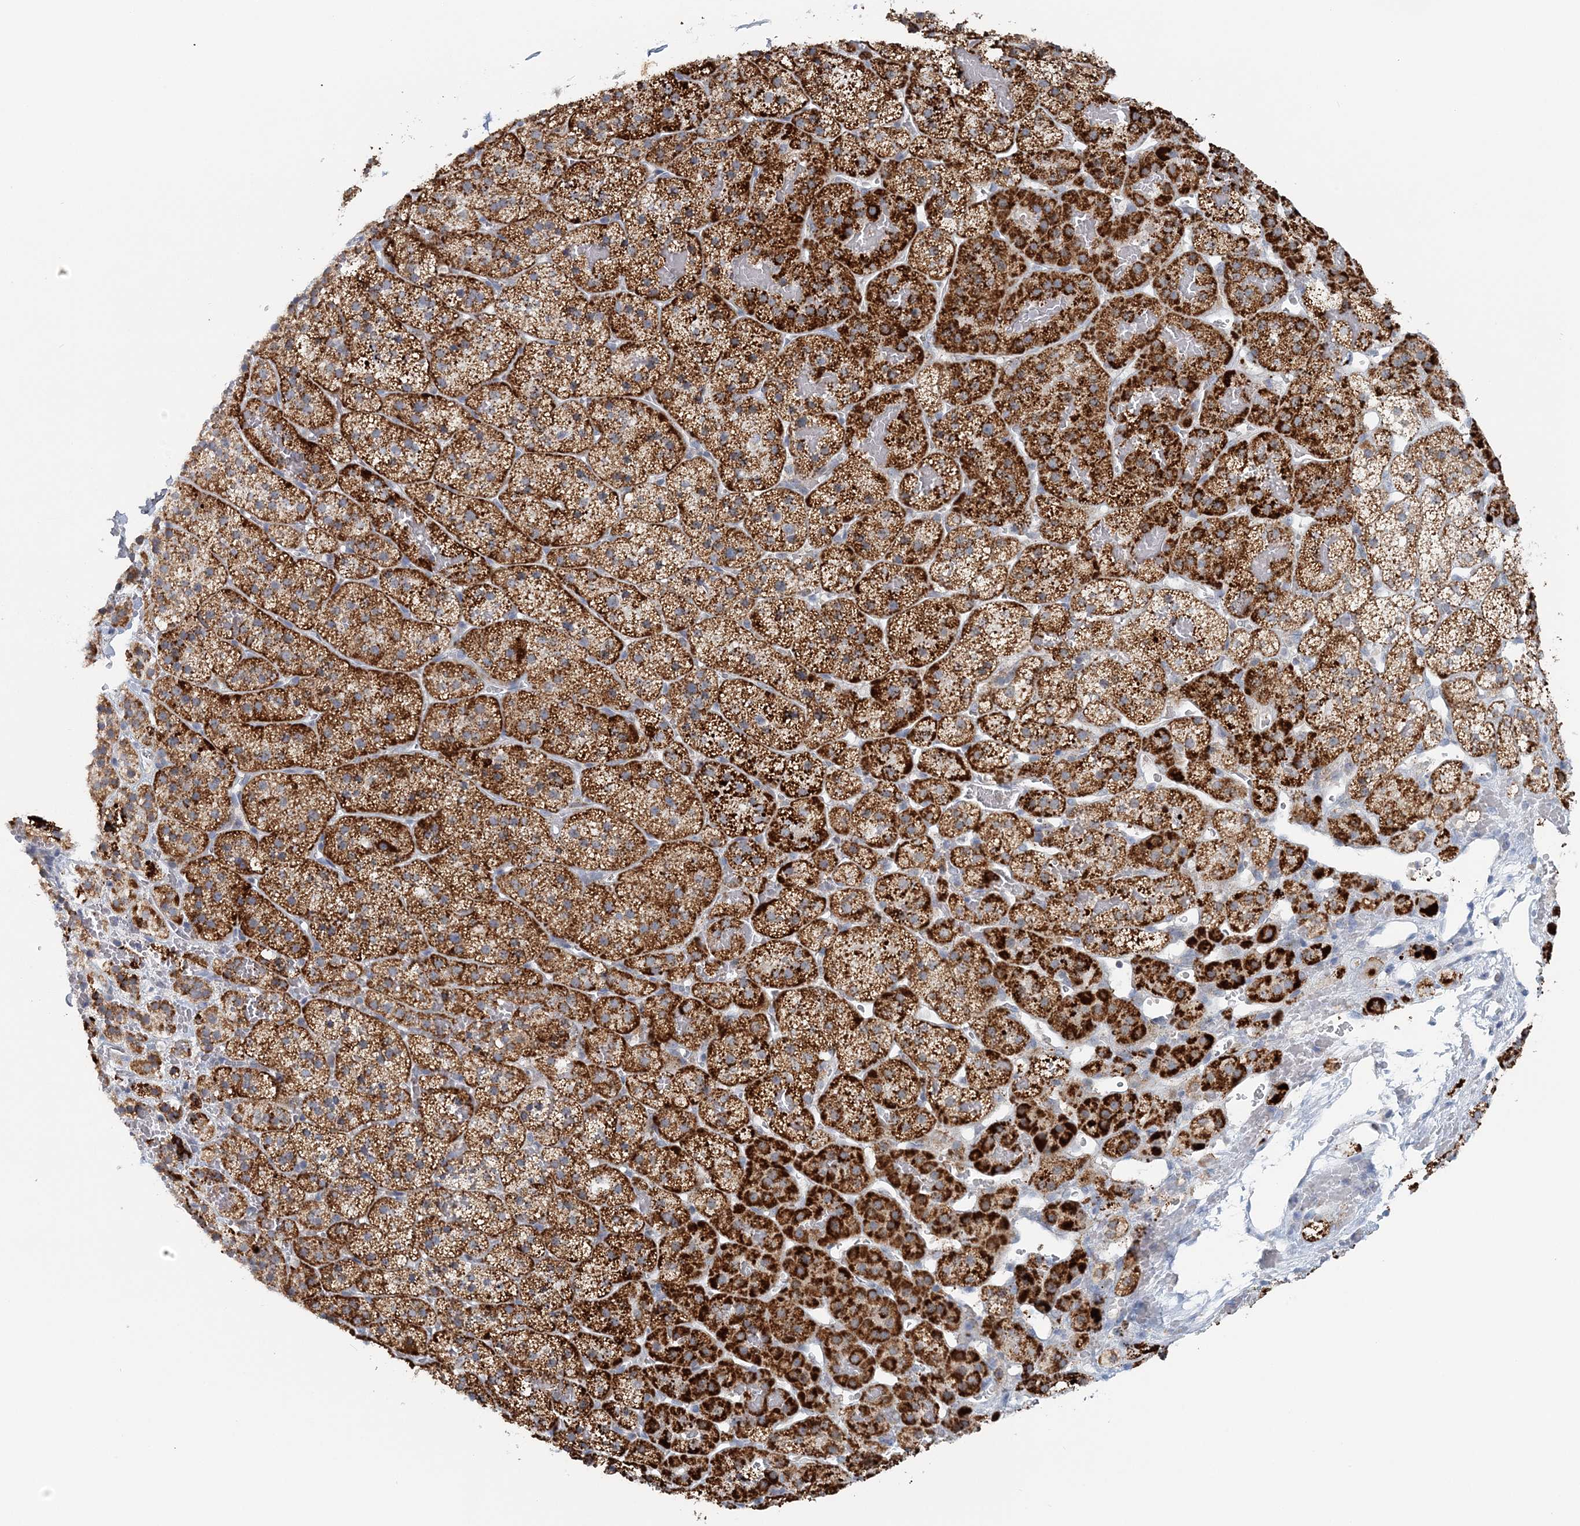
{"staining": {"intensity": "strong", "quantity": ">75%", "location": "cytoplasmic/membranous"}, "tissue": "adrenal gland", "cell_type": "Glandular cells", "image_type": "normal", "snomed": [{"axis": "morphology", "description": "Normal tissue, NOS"}, {"axis": "topography", "description": "Adrenal gland"}], "caption": "Adrenal gland stained with DAB (3,3'-diaminobenzidine) immunohistochemistry (IHC) displays high levels of strong cytoplasmic/membranous staining in about >75% of glandular cells. Immunohistochemistry (ihc) stains the protein in brown and the nuclei are stained blue.", "gene": "RNF150", "patient": {"sex": "female", "age": 44}}